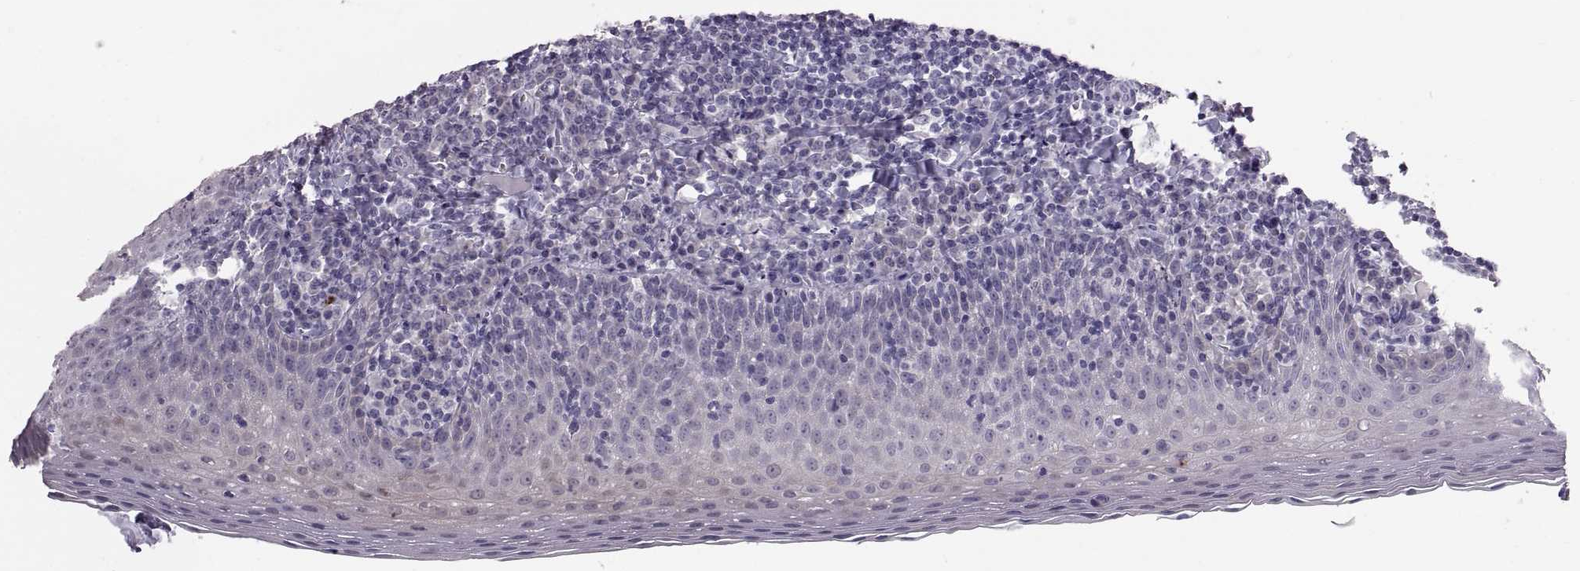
{"staining": {"intensity": "negative", "quantity": "none", "location": "none"}, "tissue": "tonsil", "cell_type": "Germinal center cells", "image_type": "normal", "snomed": [{"axis": "morphology", "description": "Normal tissue, NOS"}, {"axis": "morphology", "description": "Inflammation, NOS"}, {"axis": "topography", "description": "Tonsil"}], "caption": "Germinal center cells show no significant expression in normal tonsil.", "gene": "SPACDR", "patient": {"sex": "female", "age": 31}}